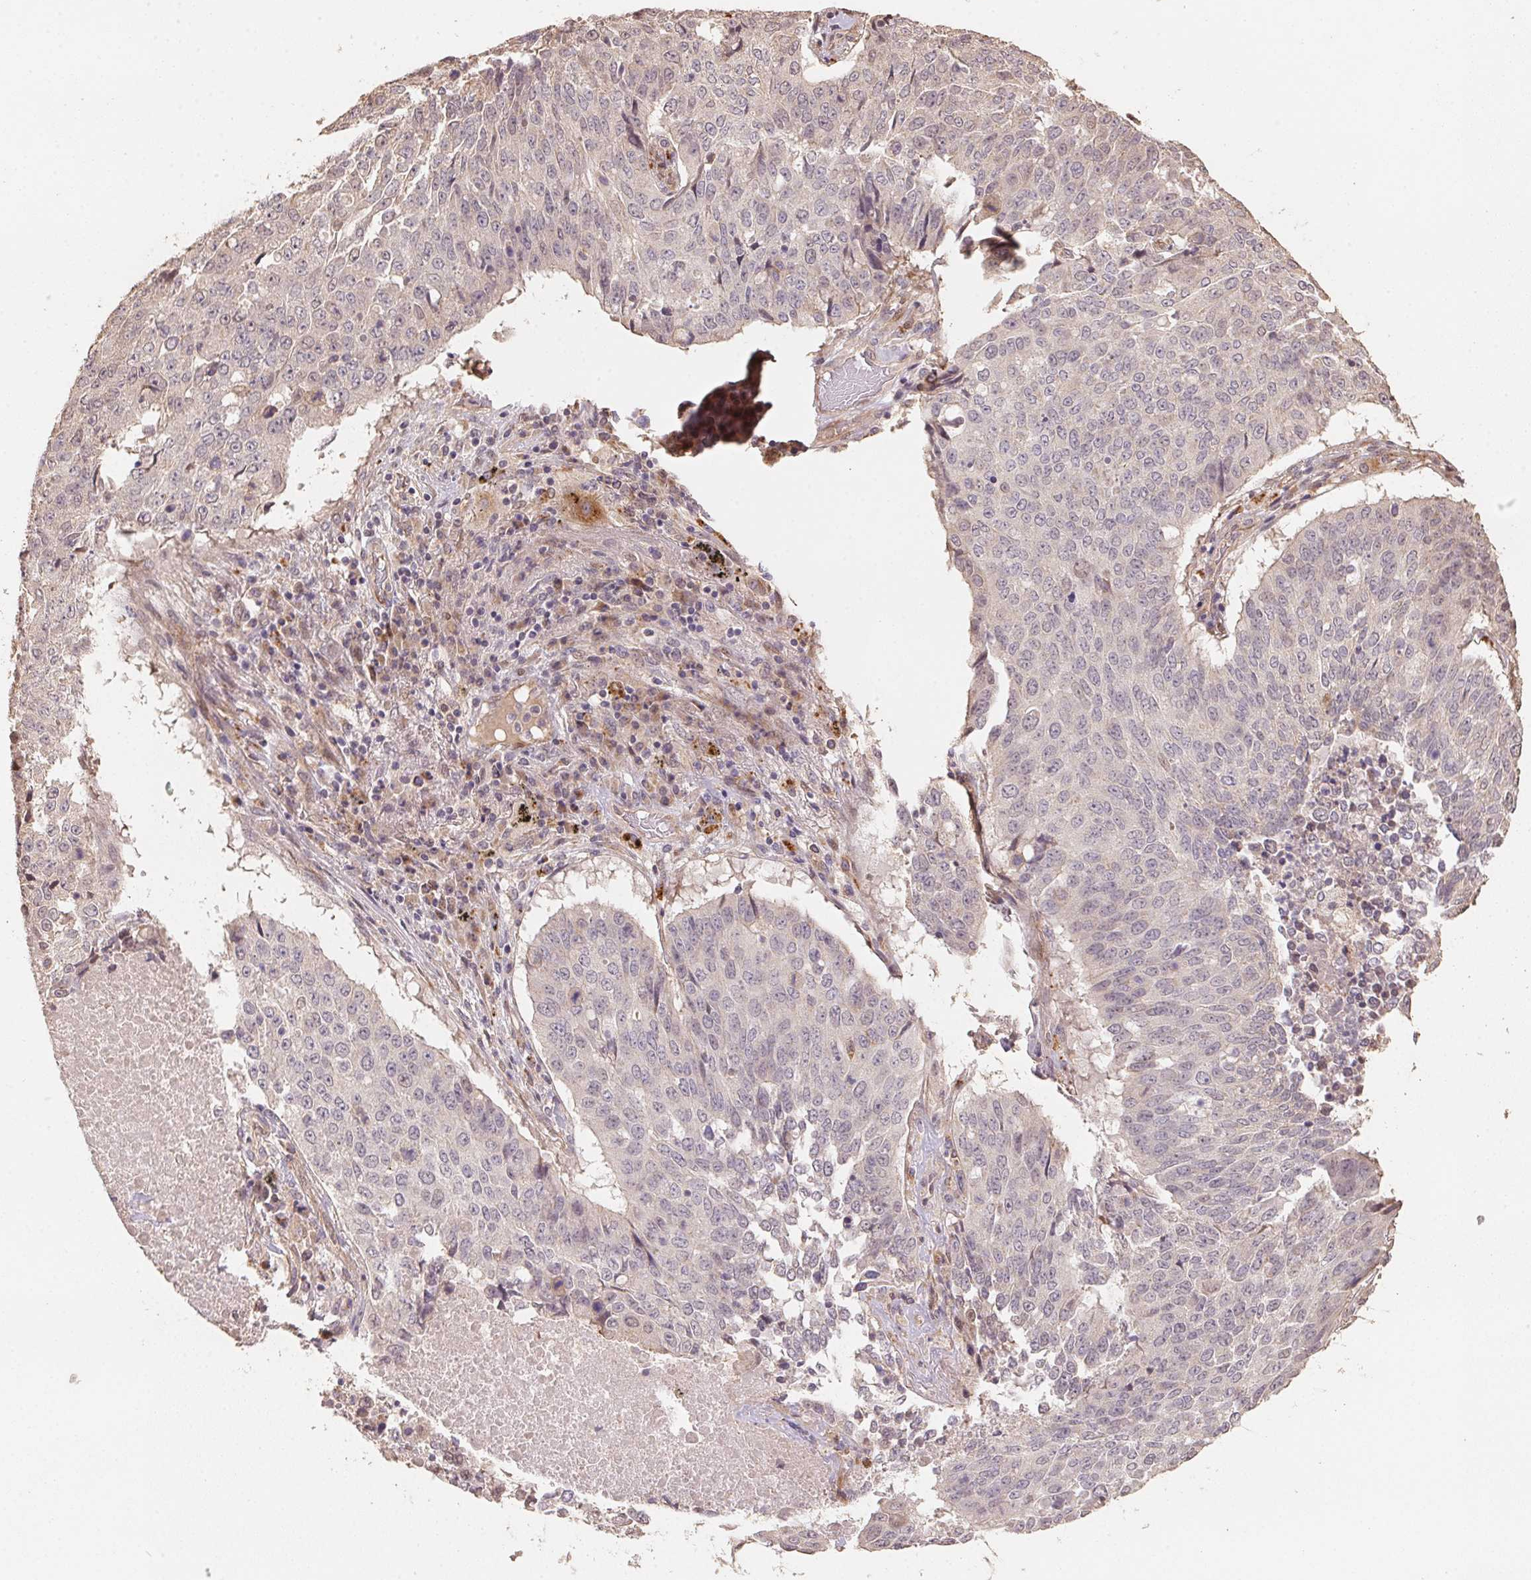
{"staining": {"intensity": "negative", "quantity": "none", "location": "none"}, "tissue": "lung cancer", "cell_type": "Tumor cells", "image_type": "cancer", "snomed": [{"axis": "morphology", "description": "Normal tissue, NOS"}, {"axis": "morphology", "description": "Squamous cell carcinoma, NOS"}, {"axis": "topography", "description": "Bronchus"}, {"axis": "topography", "description": "Lung"}], "caption": "Tumor cells are negative for protein expression in human lung cancer (squamous cell carcinoma).", "gene": "TMEM222", "patient": {"sex": "male", "age": 64}}